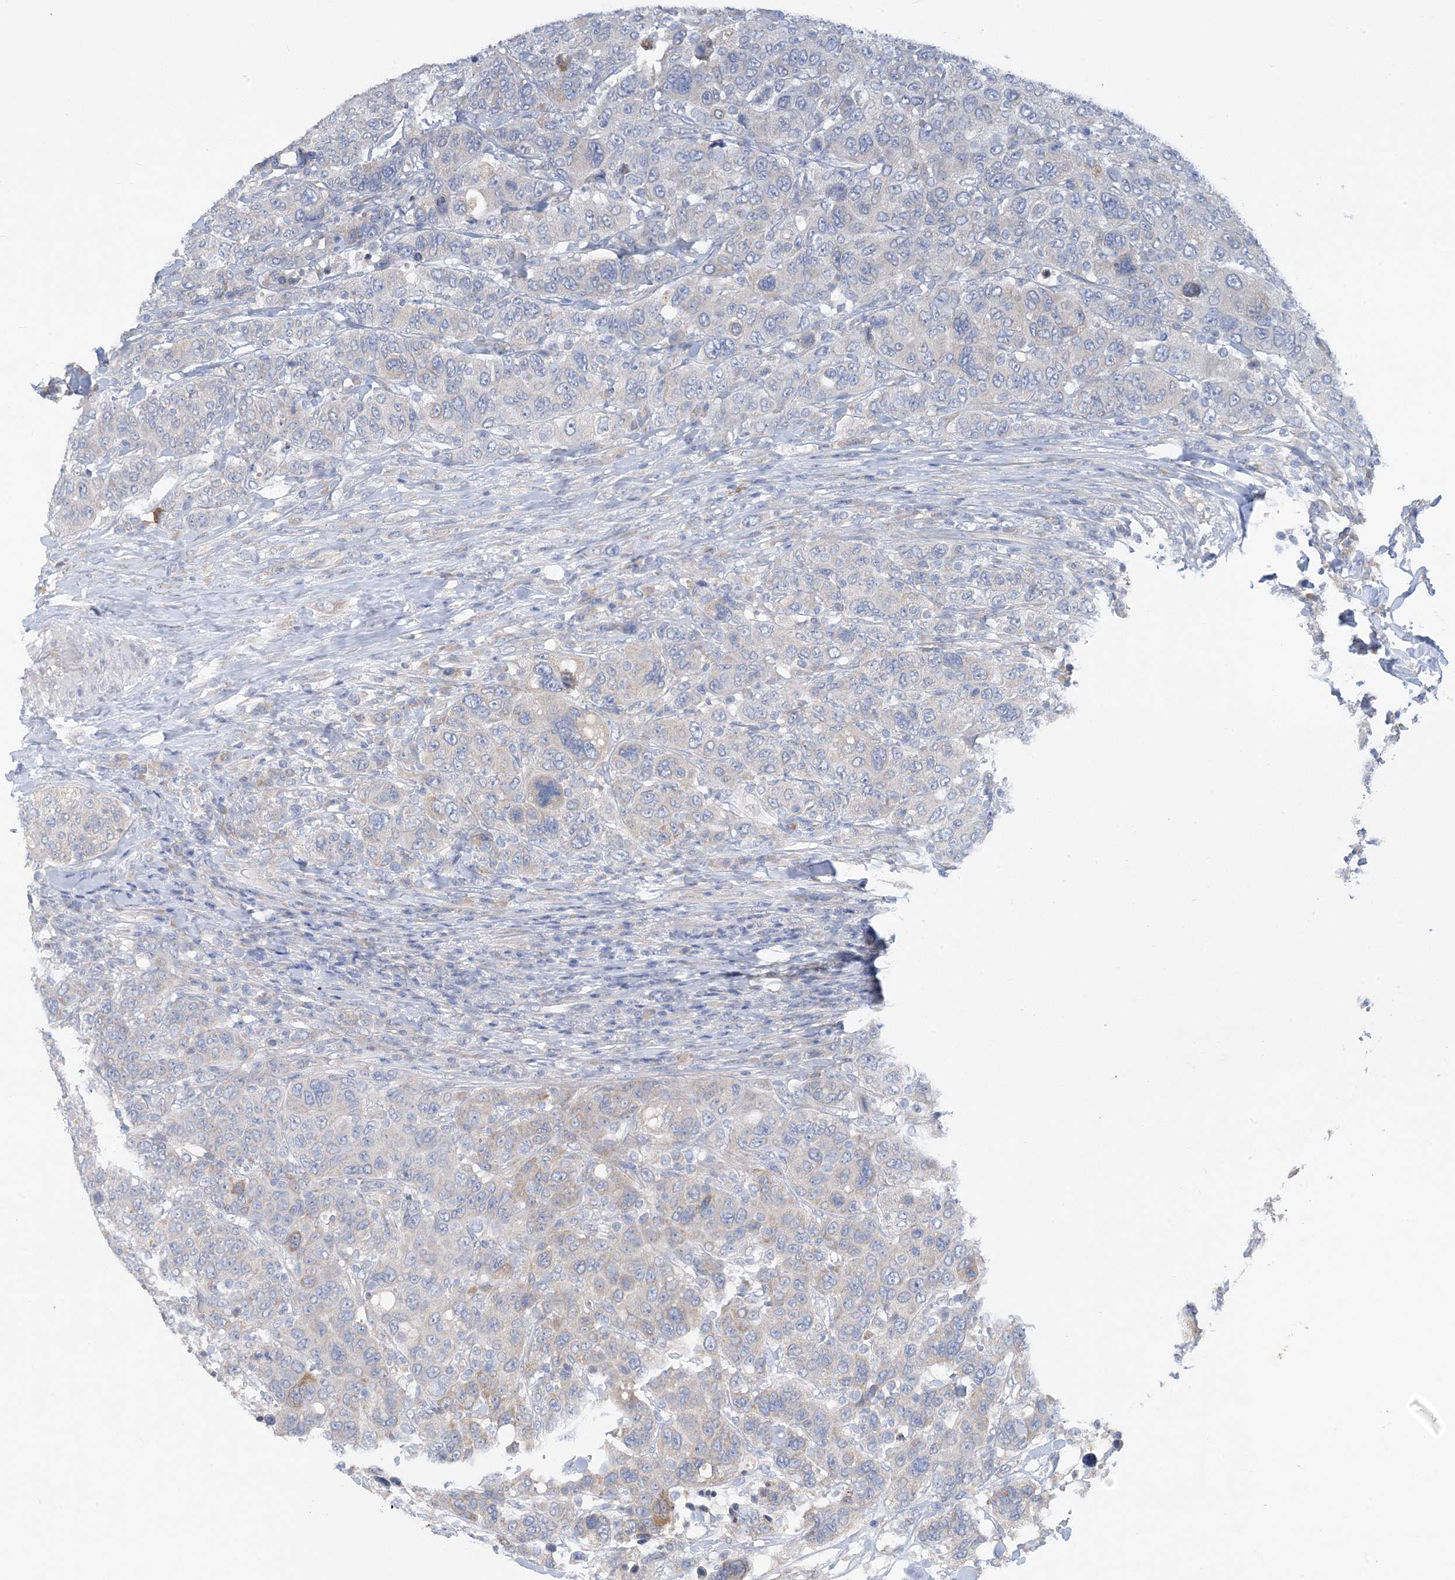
{"staining": {"intensity": "negative", "quantity": "none", "location": "none"}, "tissue": "breast cancer", "cell_type": "Tumor cells", "image_type": "cancer", "snomed": [{"axis": "morphology", "description": "Duct carcinoma"}, {"axis": "topography", "description": "Breast"}], "caption": "Breast cancer was stained to show a protein in brown. There is no significant staining in tumor cells. (Stains: DAB IHC with hematoxylin counter stain, Microscopy: brightfield microscopy at high magnification).", "gene": "ZCCHC18", "patient": {"sex": "female", "age": 37}}